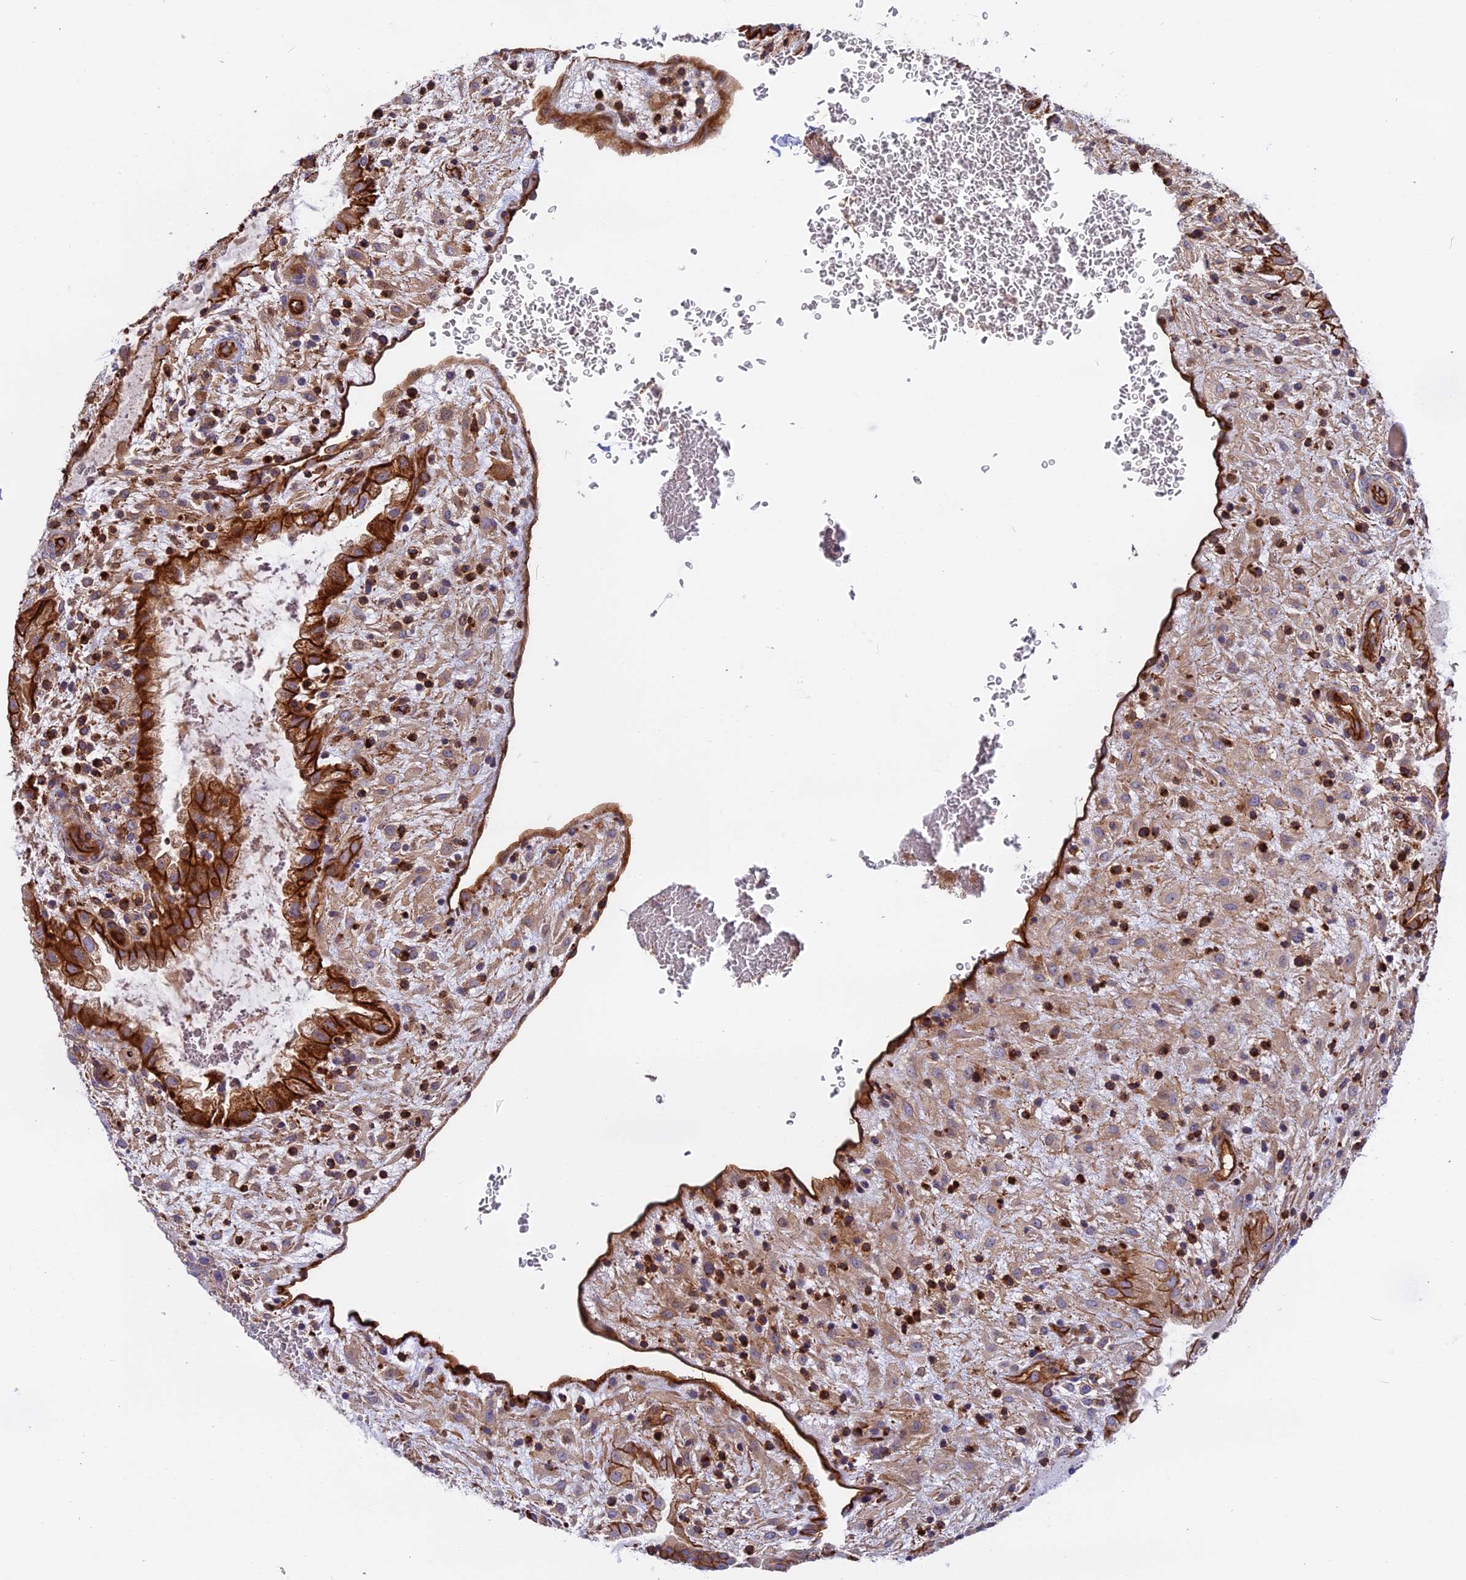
{"staining": {"intensity": "weak", "quantity": ">75%", "location": "cytoplasmic/membranous"}, "tissue": "placenta", "cell_type": "Decidual cells", "image_type": "normal", "snomed": [{"axis": "morphology", "description": "Normal tissue, NOS"}, {"axis": "topography", "description": "Placenta"}], "caption": "Immunohistochemical staining of benign human placenta demonstrates >75% levels of weak cytoplasmic/membranous protein positivity in about >75% of decidual cells. (IHC, brightfield microscopy, high magnification).", "gene": "CNBD2", "patient": {"sex": "female", "age": 35}}